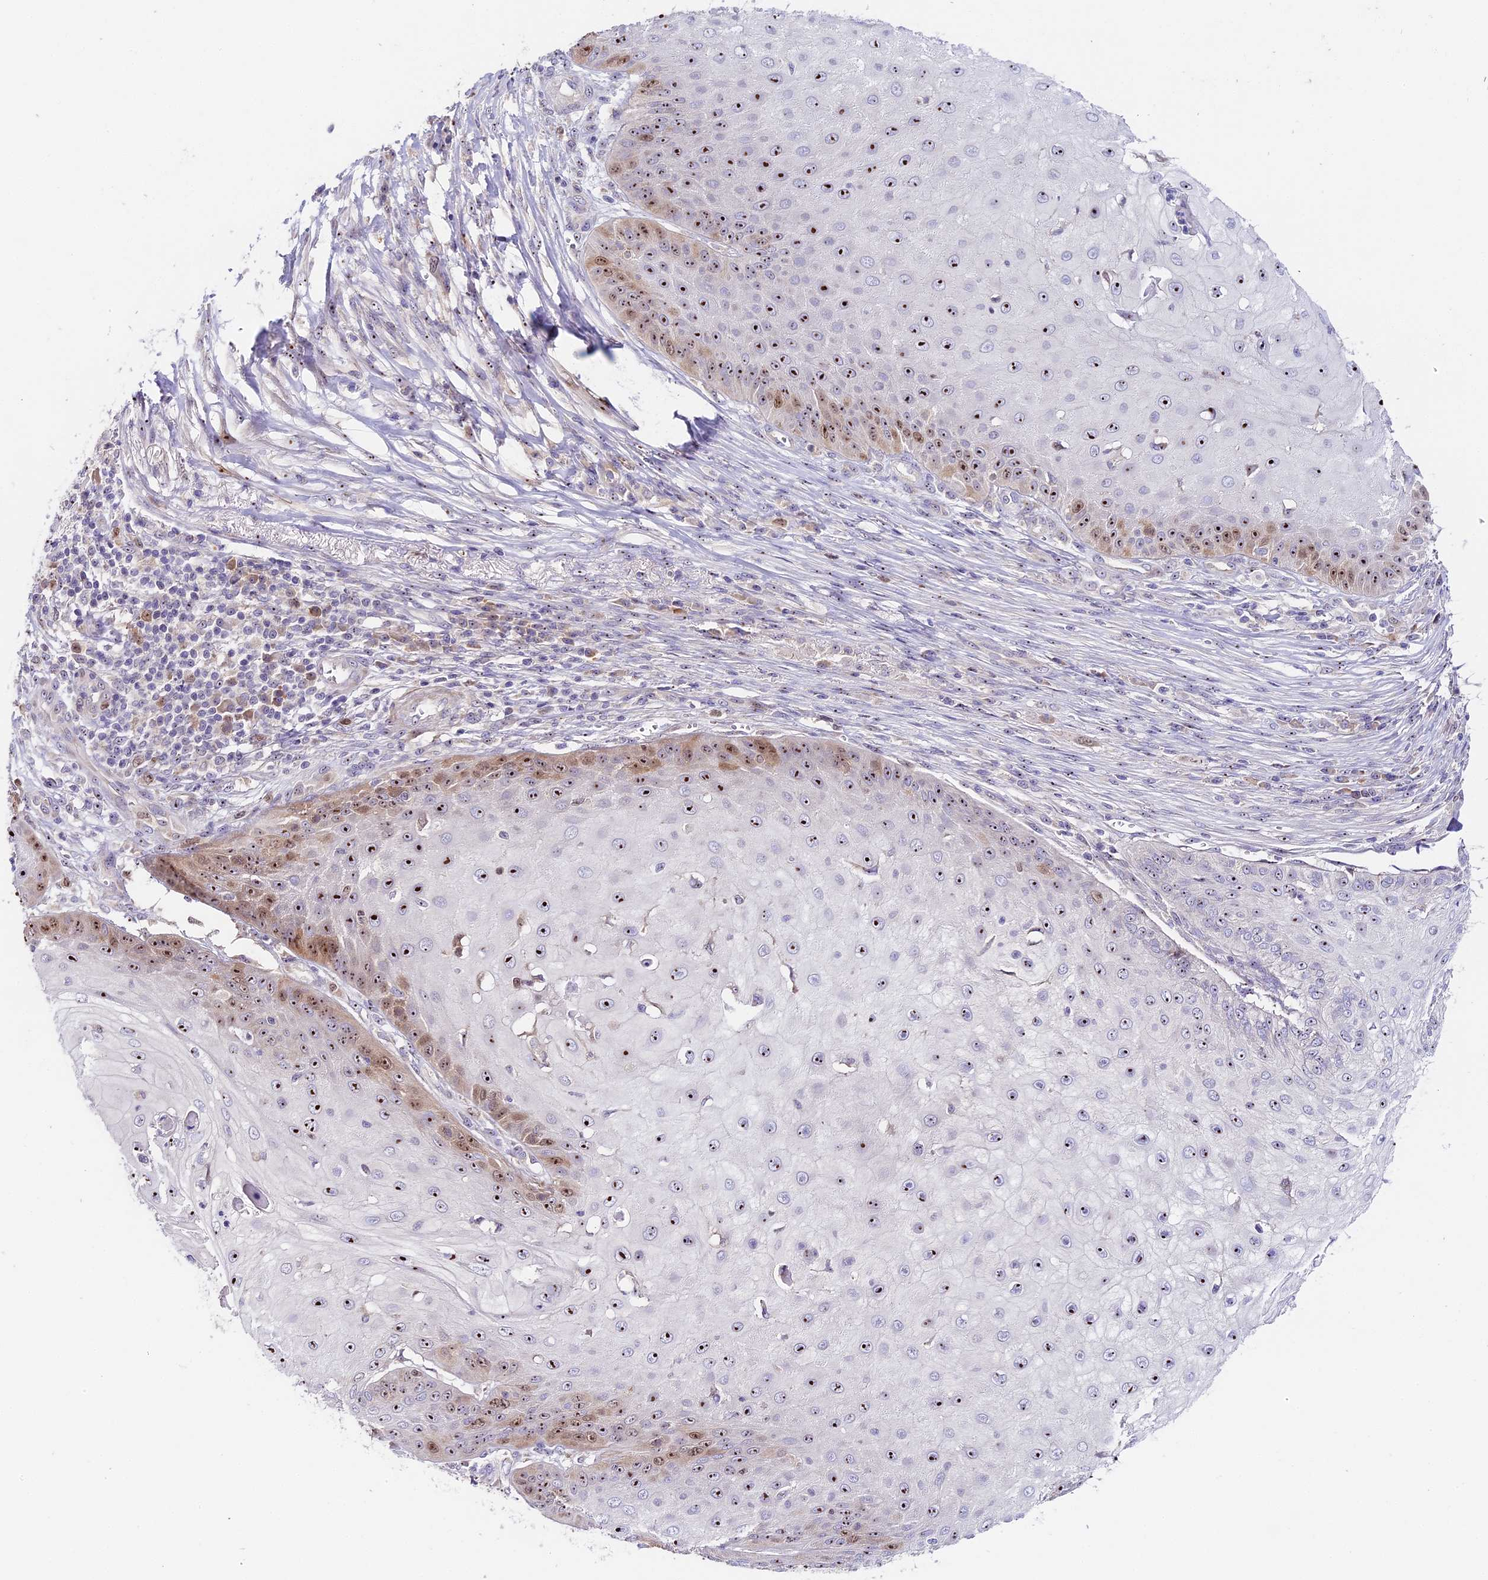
{"staining": {"intensity": "strong", "quantity": ">75%", "location": "cytoplasmic/membranous,nuclear"}, "tissue": "skin cancer", "cell_type": "Tumor cells", "image_type": "cancer", "snomed": [{"axis": "morphology", "description": "Squamous cell carcinoma, NOS"}, {"axis": "topography", "description": "Skin"}], "caption": "Protein staining by immunohistochemistry (IHC) exhibits strong cytoplasmic/membranous and nuclear expression in about >75% of tumor cells in skin cancer.", "gene": "RAD51", "patient": {"sex": "male", "age": 70}}